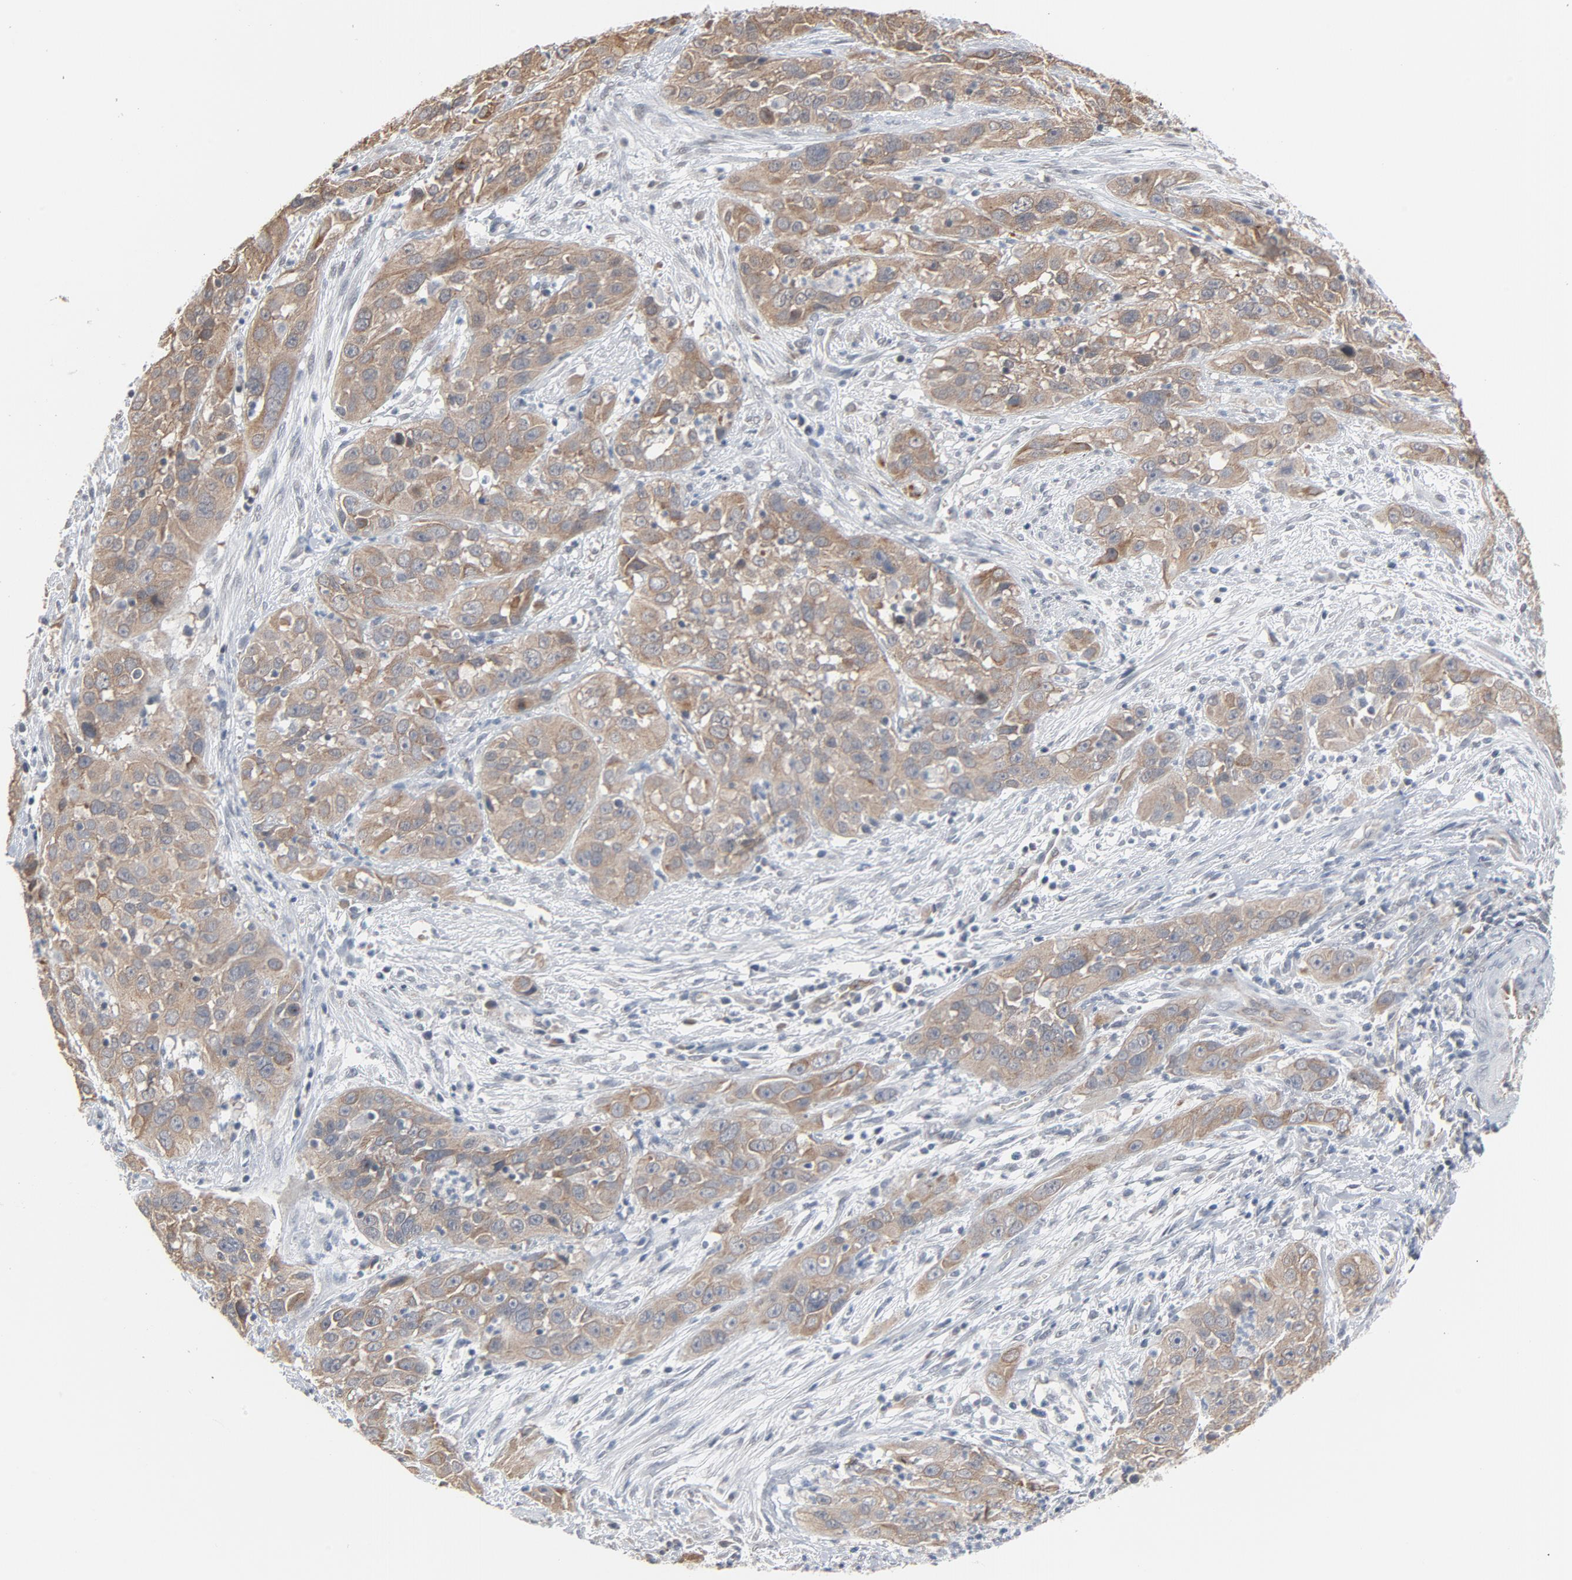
{"staining": {"intensity": "moderate", "quantity": ">75%", "location": "cytoplasmic/membranous"}, "tissue": "cervical cancer", "cell_type": "Tumor cells", "image_type": "cancer", "snomed": [{"axis": "morphology", "description": "Squamous cell carcinoma, NOS"}, {"axis": "topography", "description": "Cervix"}], "caption": "An image of cervical cancer stained for a protein shows moderate cytoplasmic/membranous brown staining in tumor cells. Immunohistochemistry stains the protein in brown and the nuclei are stained blue.", "gene": "ITPR3", "patient": {"sex": "female", "age": 32}}